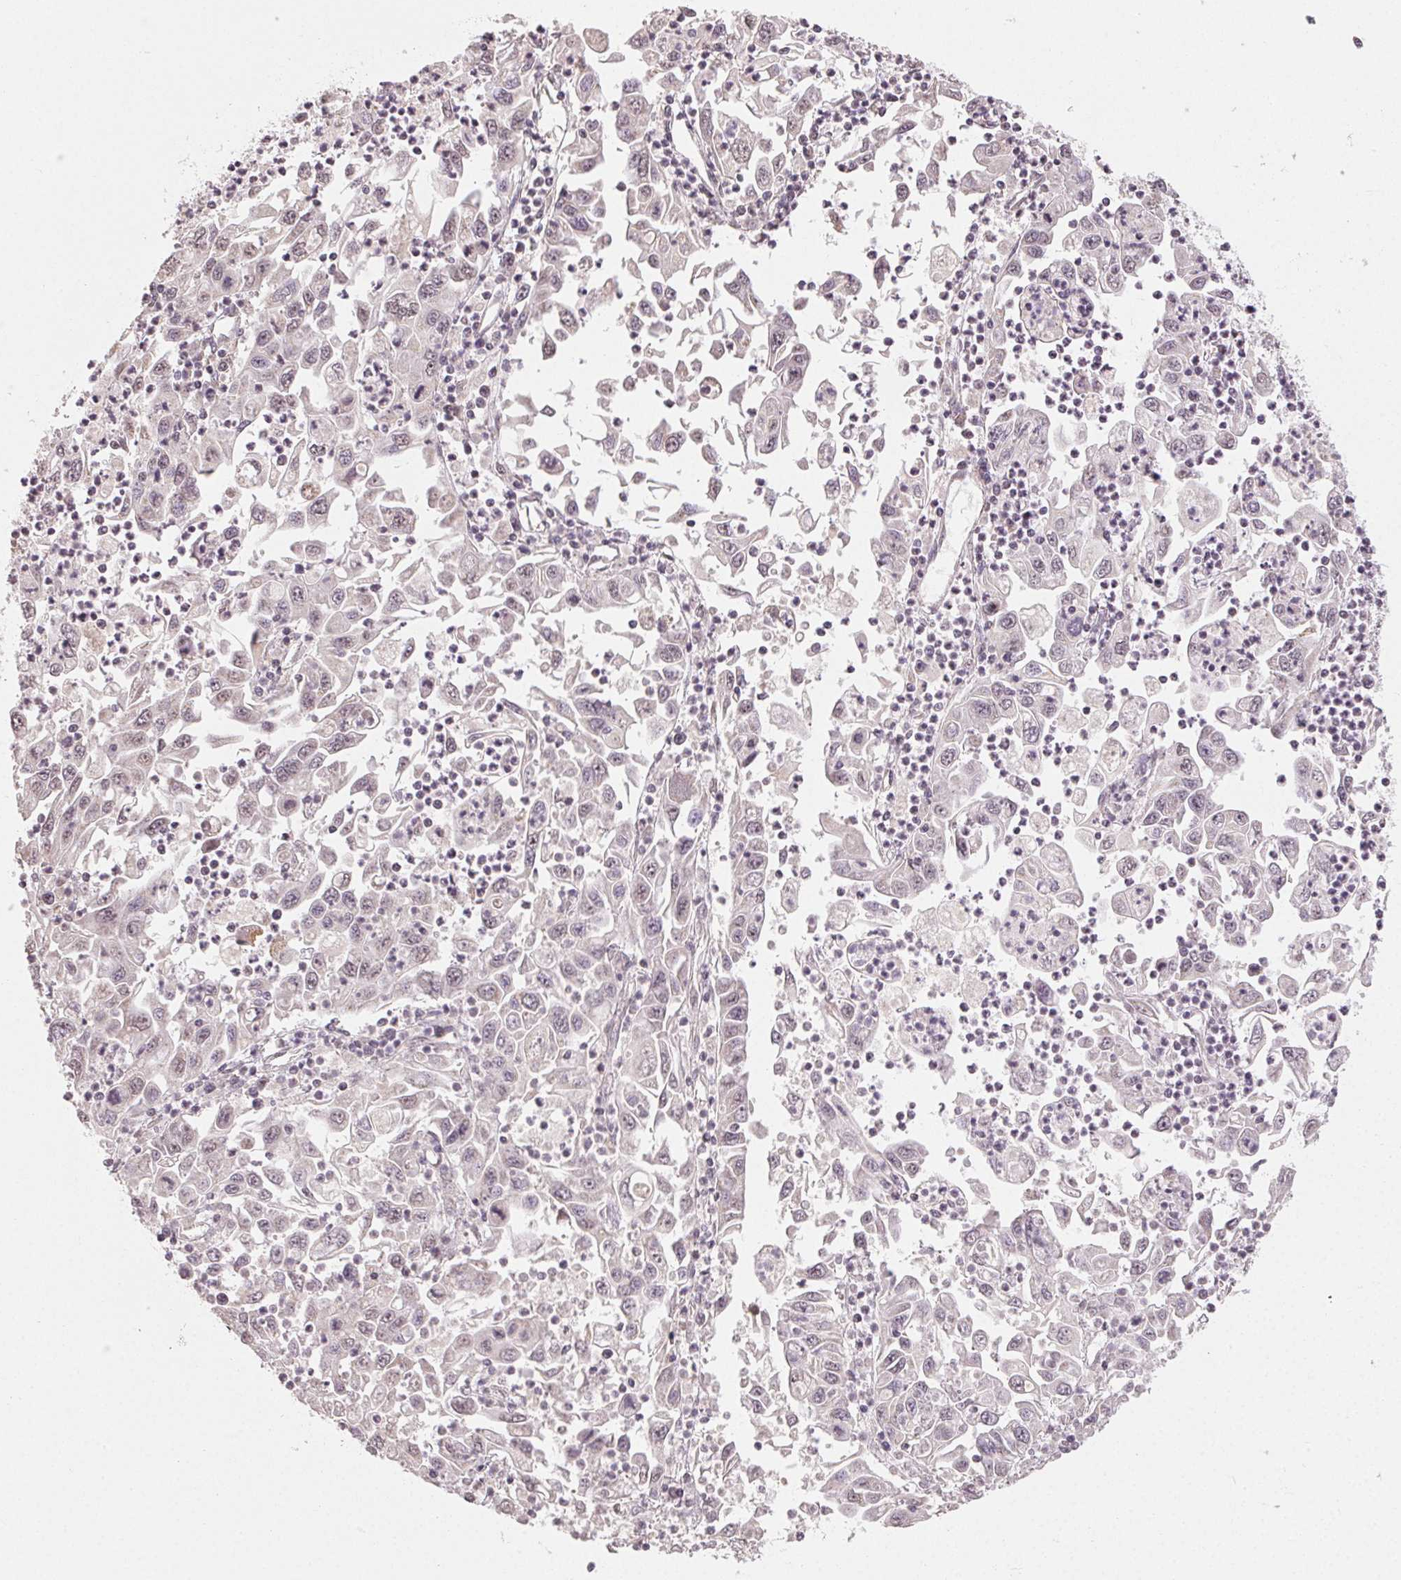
{"staining": {"intensity": "negative", "quantity": "none", "location": "none"}, "tissue": "endometrial cancer", "cell_type": "Tumor cells", "image_type": "cancer", "snomed": [{"axis": "morphology", "description": "Adenocarcinoma, NOS"}, {"axis": "topography", "description": "Uterus"}], "caption": "Tumor cells are negative for protein expression in human endometrial cancer (adenocarcinoma).", "gene": "CLASP1", "patient": {"sex": "female", "age": 62}}